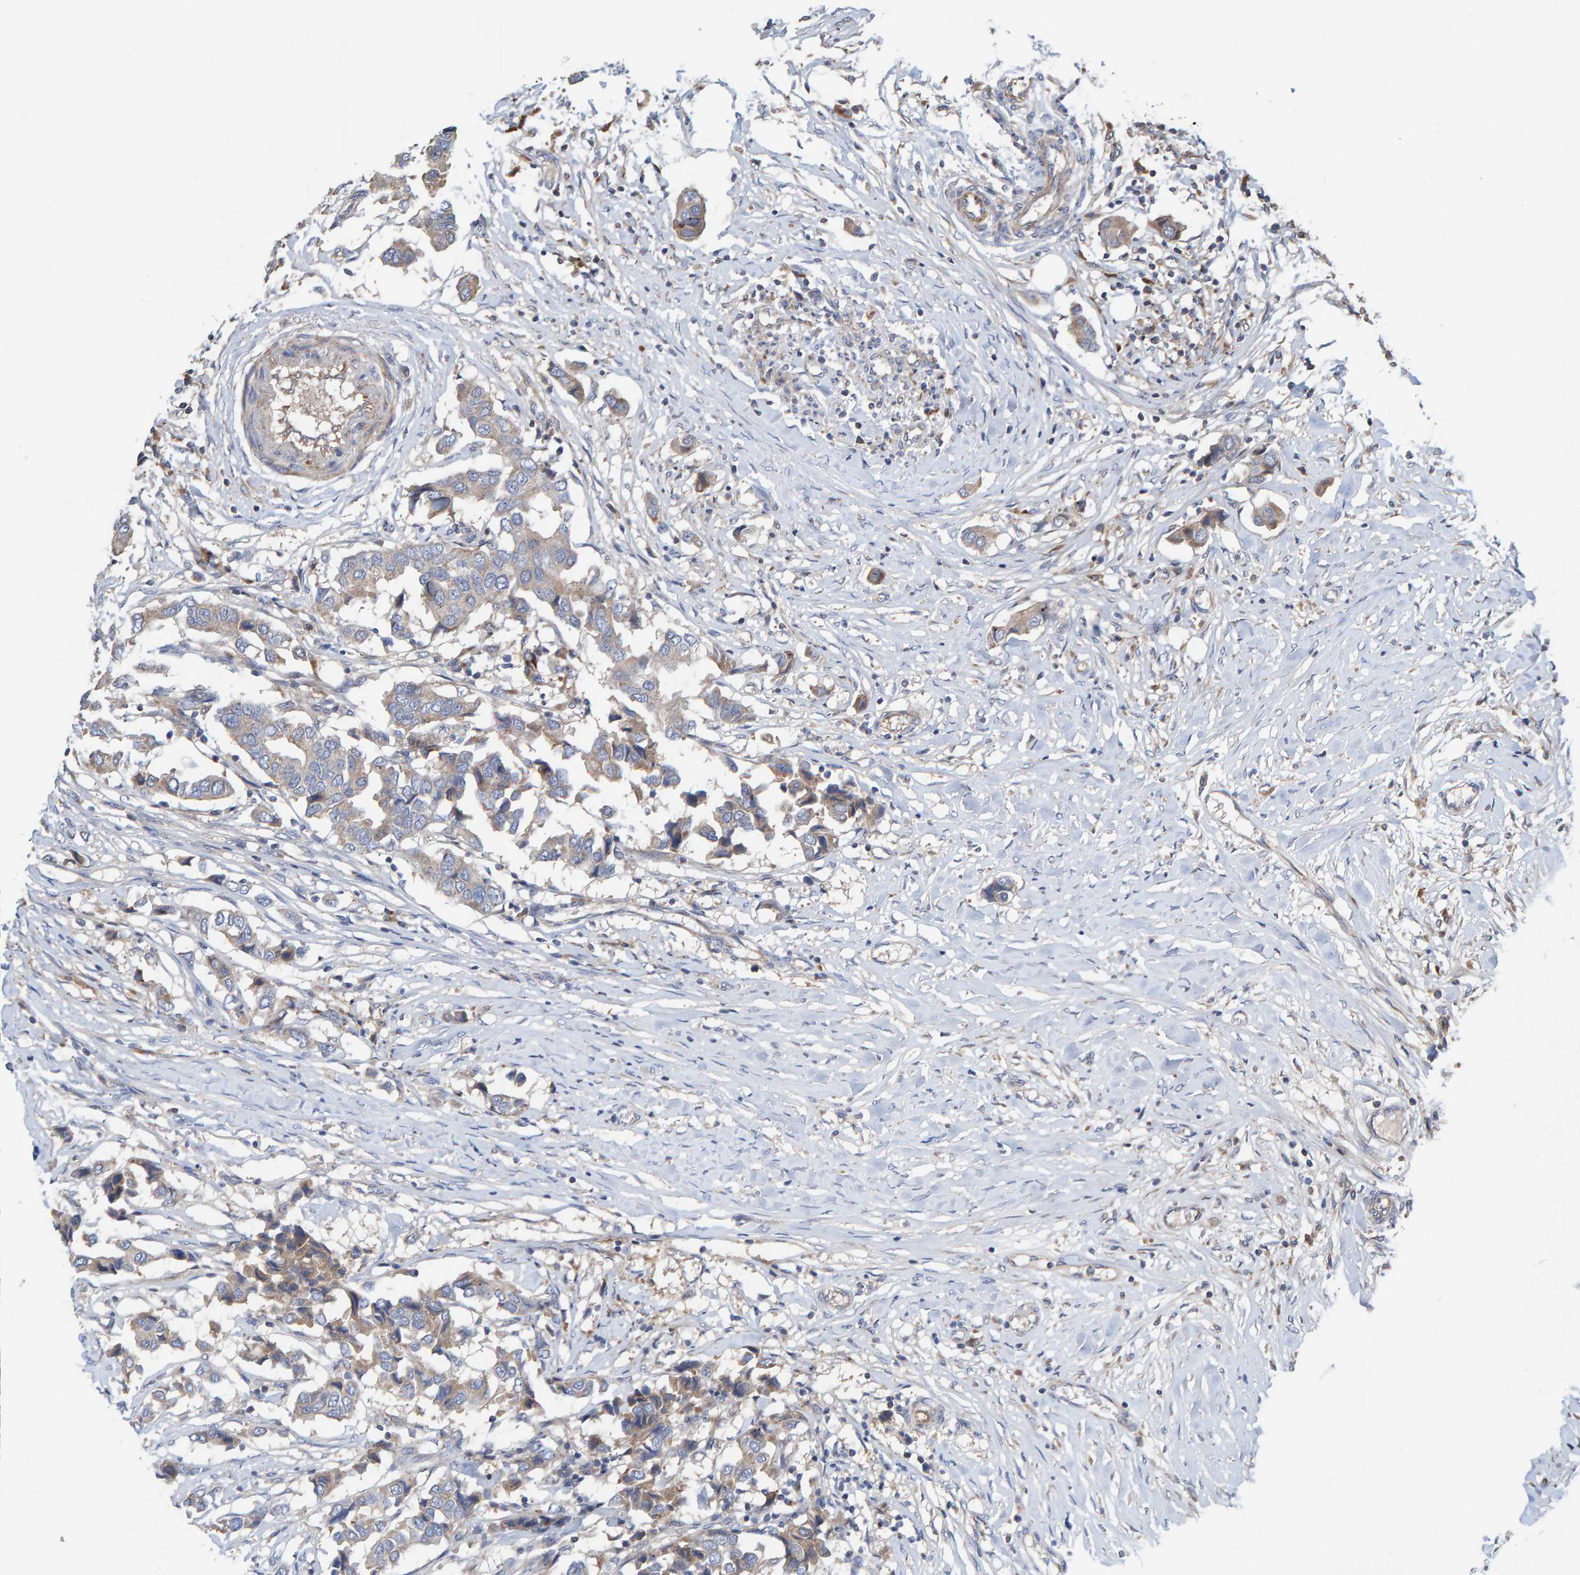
{"staining": {"intensity": "weak", "quantity": "25%-75%", "location": "cytoplasmic/membranous"}, "tissue": "breast cancer", "cell_type": "Tumor cells", "image_type": "cancer", "snomed": [{"axis": "morphology", "description": "Duct carcinoma"}, {"axis": "topography", "description": "Breast"}], "caption": "The immunohistochemical stain shows weak cytoplasmic/membranous expression in tumor cells of invasive ductal carcinoma (breast) tissue.", "gene": "KIAA0753", "patient": {"sex": "female", "age": 80}}